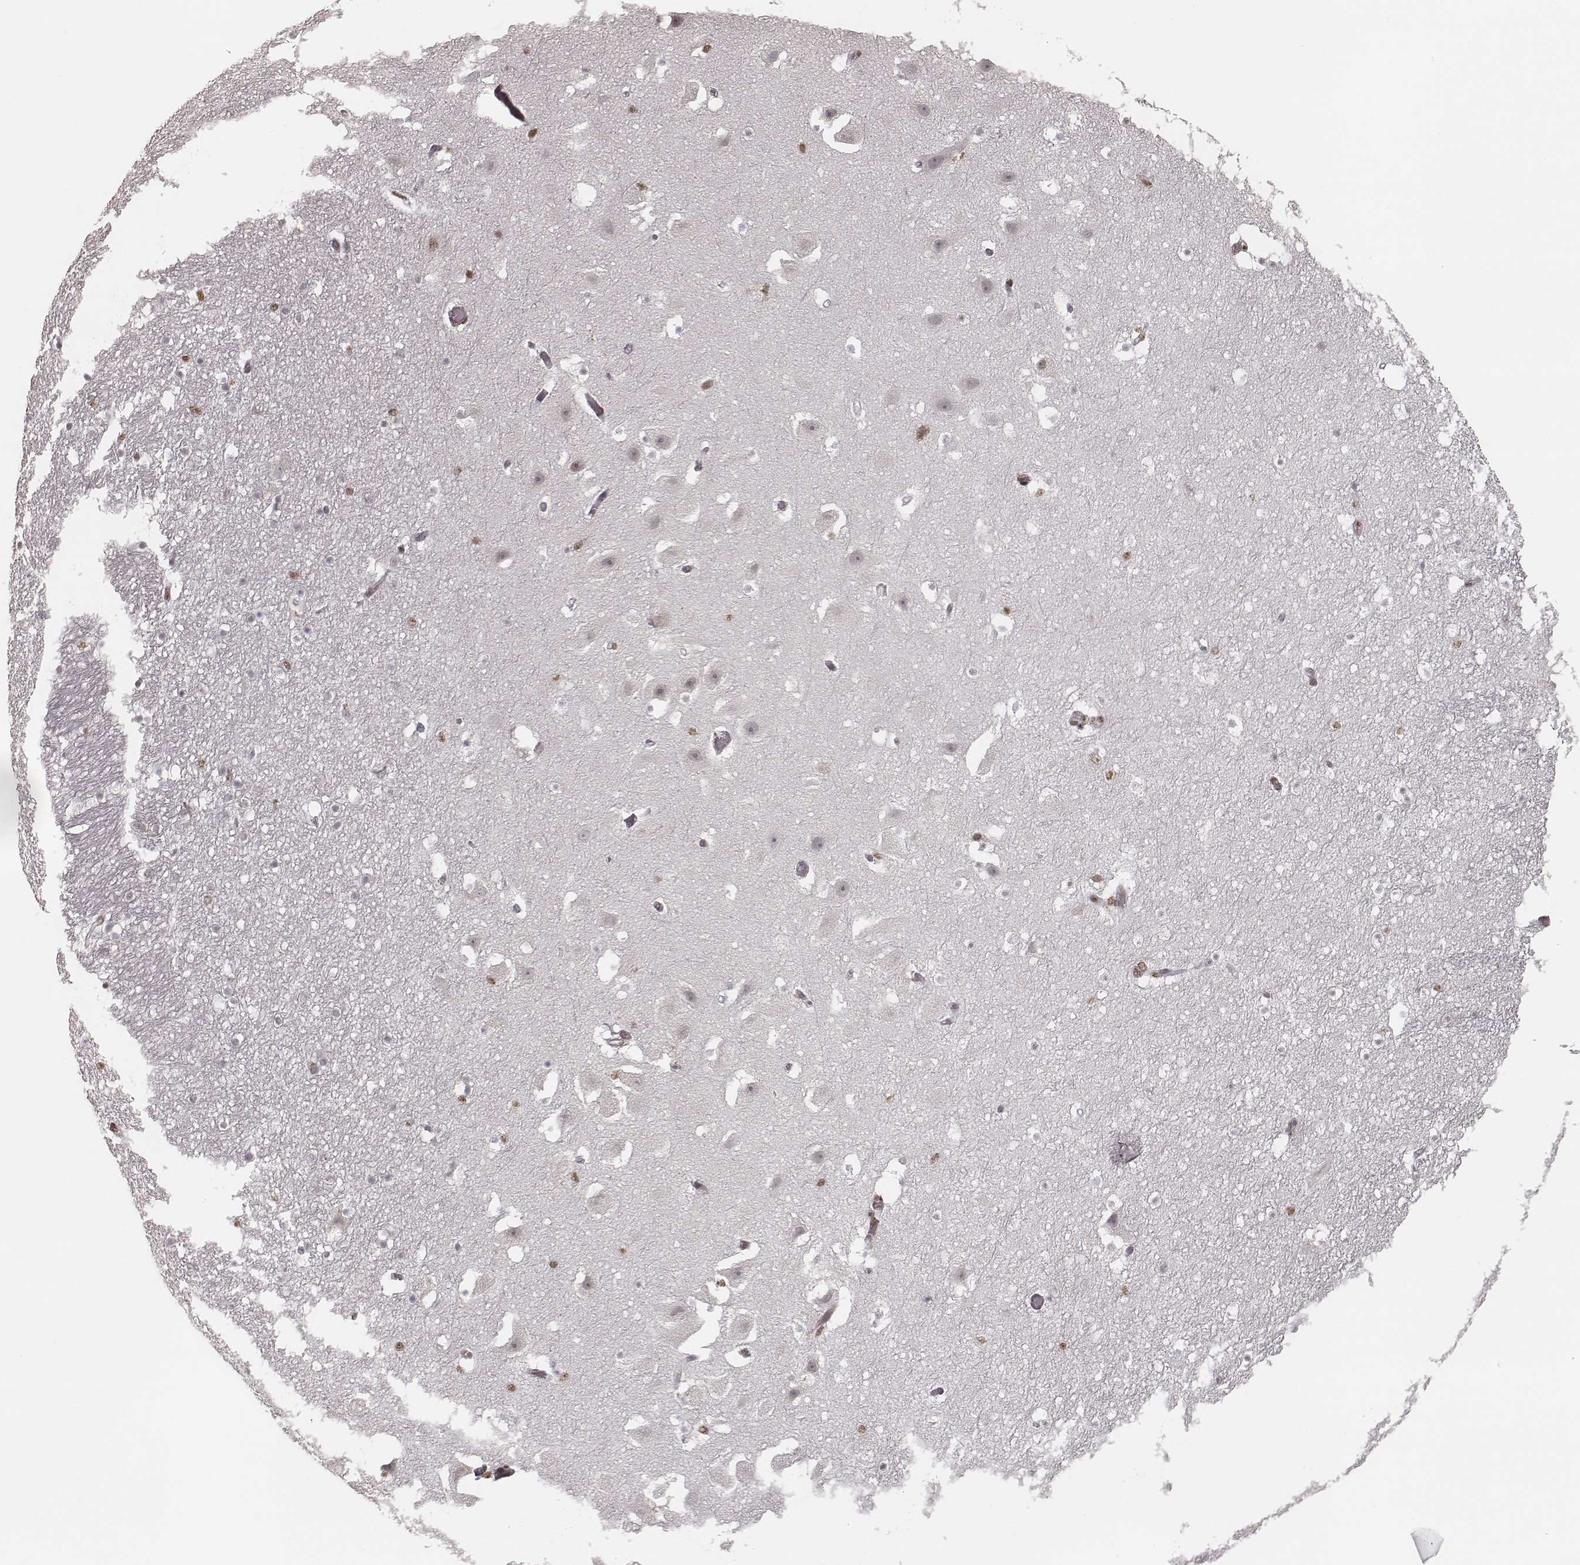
{"staining": {"intensity": "moderate", "quantity": "<25%", "location": "nuclear"}, "tissue": "hippocampus", "cell_type": "Glial cells", "image_type": "normal", "snomed": [{"axis": "morphology", "description": "Normal tissue, NOS"}, {"axis": "topography", "description": "Hippocampus"}], "caption": "Hippocampus stained with immunohistochemistry (IHC) shows moderate nuclear staining in approximately <25% of glial cells. Using DAB (3,3'-diaminobenzidine) (brown) and hematoxylin (blue) stains, captured at high magnification using brightfield microscopy.", "gene": "HMGA2", "patient": {"sex": "male", "age": 26}}